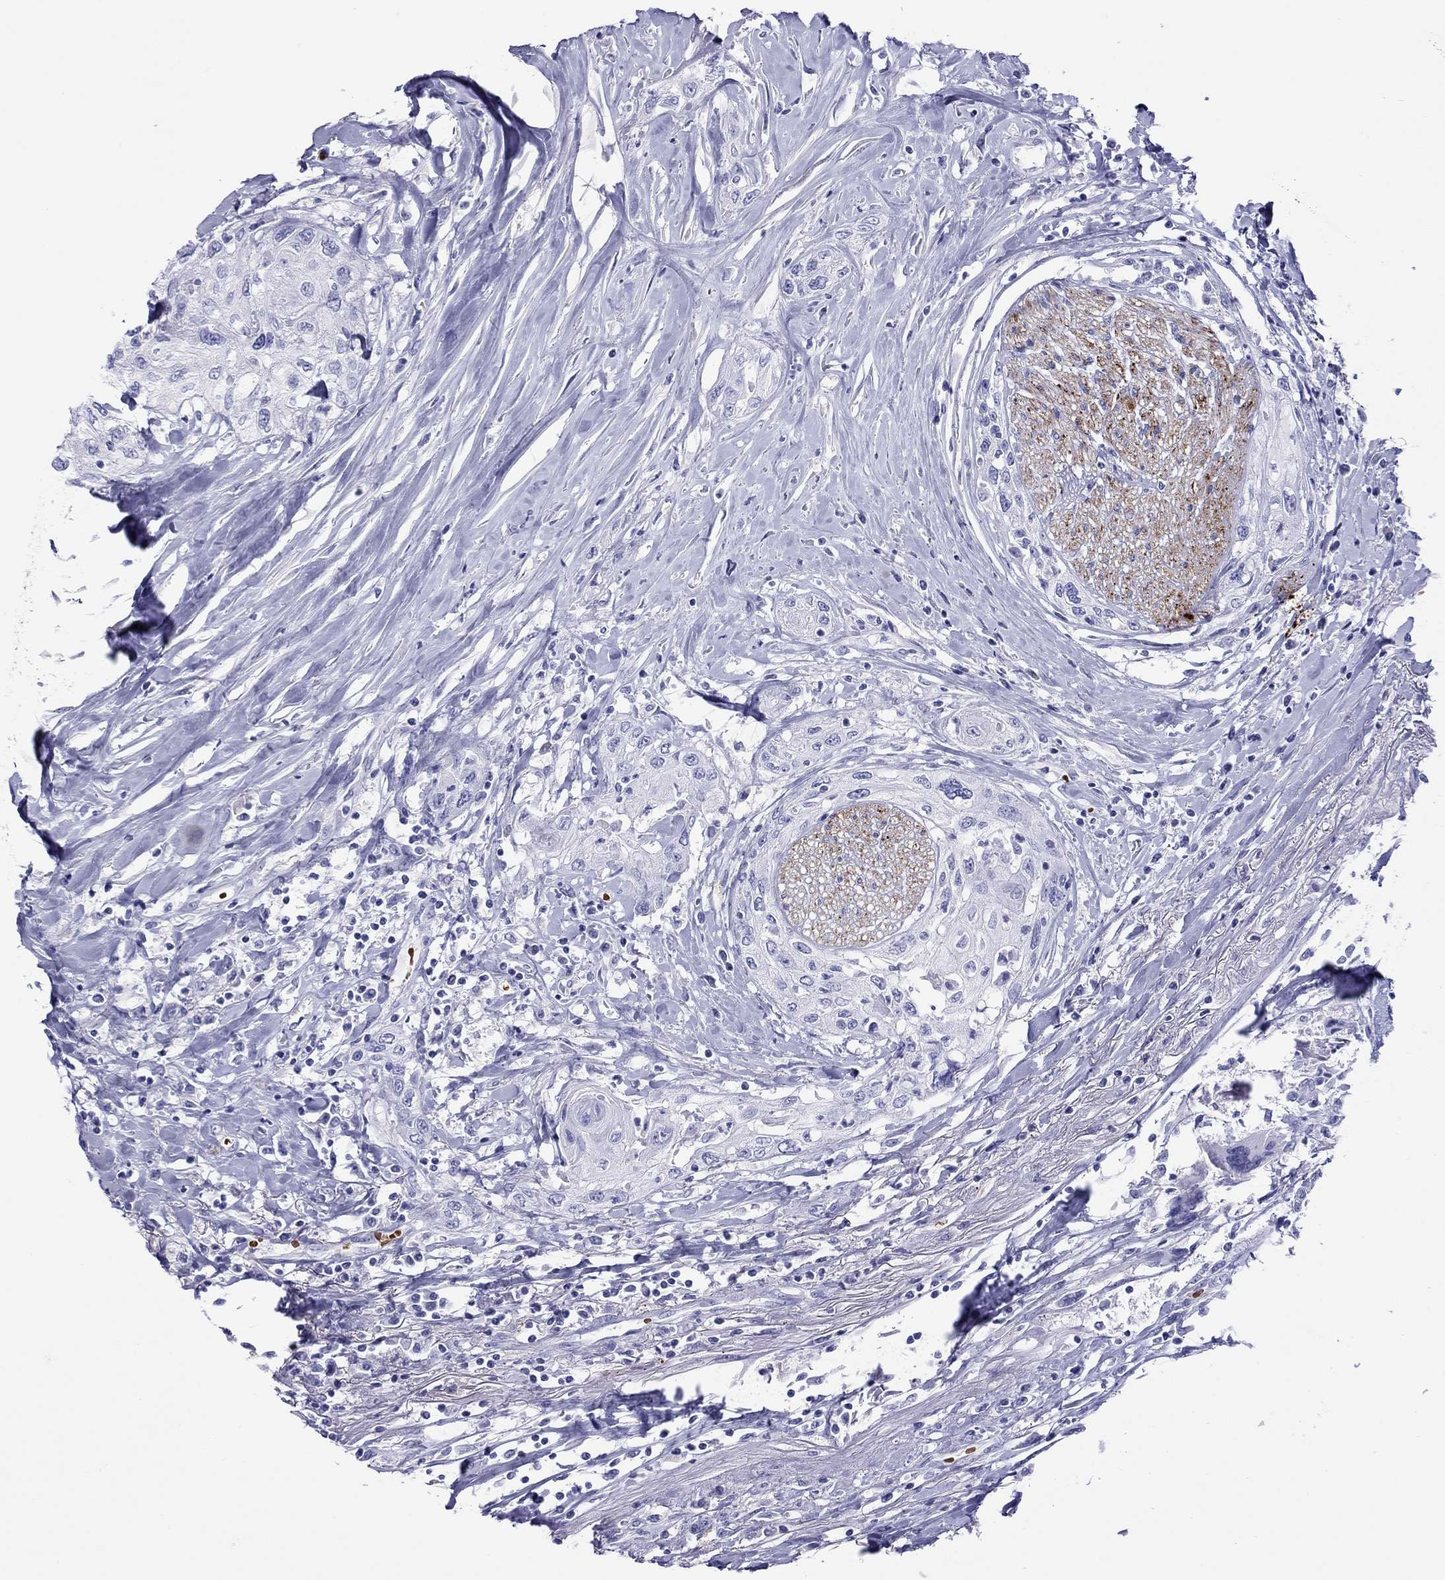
{"staining": {"intensity": "negative", "quantity": "none", "location": "none"}, "tissue": "head and neck cancer", "cell_type": "Tumor cells", "image_type": "cancer", "snomed": [{"axis": "morphology", "description": "Normal tissue, NOS"}, {"axis": "morphology", "description": "Squamous cell carcinoma, NOS"}, {"axis": "topography", "description": "Oral tissue"}, {"axis": "topography", "description": "Peripheral nerve tissue"}, {"axis": "topography", "description": "Head-Neck"}], "caption": "A high-resolution image shows immunohistochemistry staining of head and neck cancer, which displays no significant positivity in tumor cells. (DAB immunohistochemistry, high magnification).", "gene": "PTPRN", "patient": {"sex": "female", "age": 59}}